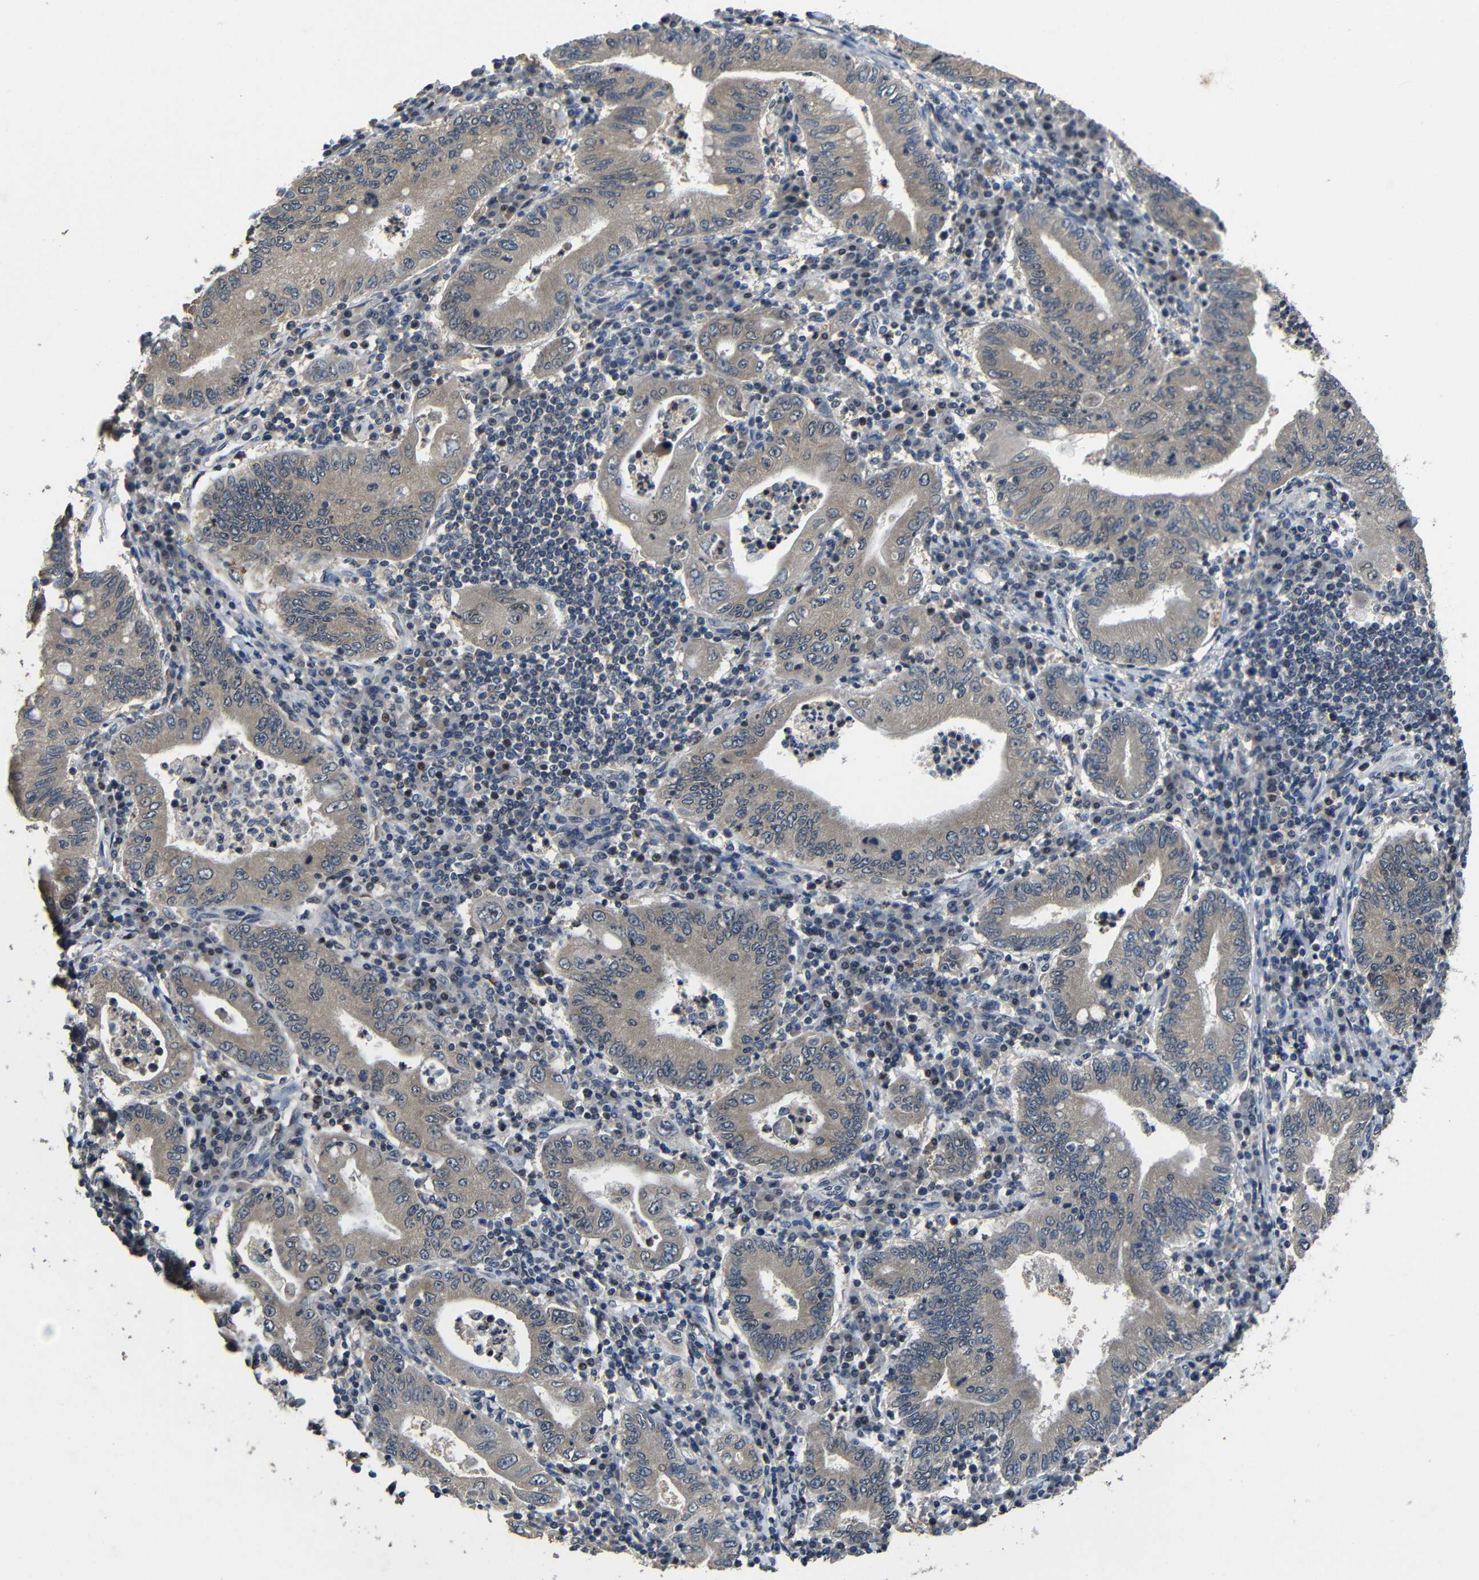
{"staining": {"intensity": "moderate", "quantity": ">75%", "location": "cytoplasmic/membranous"}, "tissue": "stomach cancer", "cell_type": "Tumor cells", "image_type": "cancer", "snomed": [{"axis": "morphology", "description": "Normal tissue, NOS"}, {"axis": "morphology", "description": "Adenocarcinoma, NOS"}, {"axis": "topography", "description": "Esophagus"}, {"axis": "topography", "description": "Stomach, upper"}, {"axis": "topography", "description": "Peripheral nerve tissue"}], "caption": "Stomach cancer (adenocarcinoma) stained for a protein (brown) demonstrates moderate cytoplasmic/membranous positive staining in about >75% of tumor cells.", "gene": "C6orf89", "patient": {"sex": "male", "age": 62}}